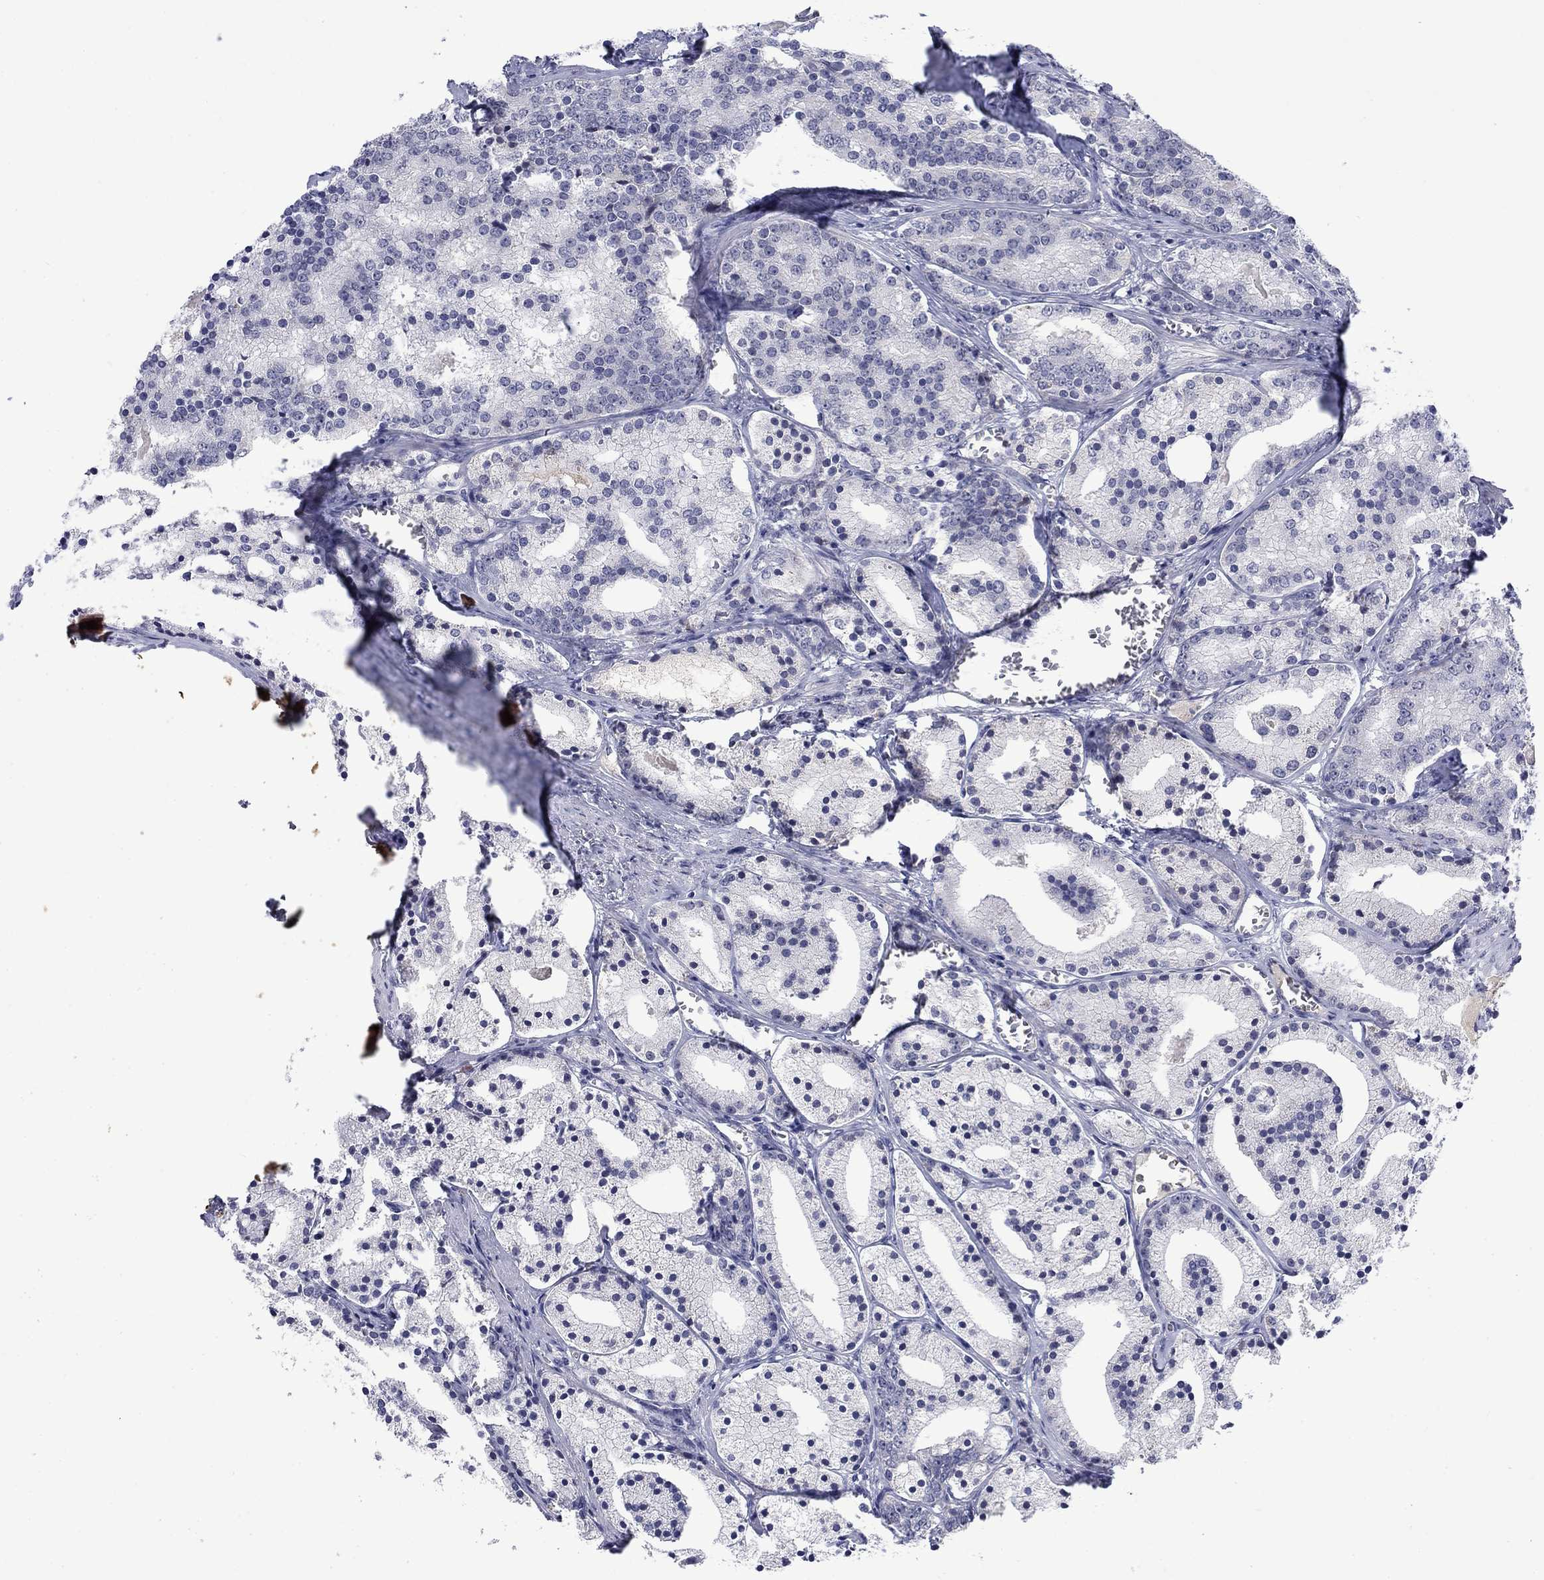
{"staining": {"intensity": "negative", "quantity": "none", "location": "none"}, "tissue": "prostate cancer", "cell_type": "Tumor cells", "image_type": "cancer", "snomed": [{"axis": "morphology", "description": "Adenocarcinoma, NOS"}, {"axis": "topography", "description": "Prostate"}], "caption": "Tumor cells show no significant protein positivity in prostate adenocarcinoma. (IHC, brightfield microscopy, high magnification).", "gene": "NSMF", "patient": {"sex": "male", "age": 69}}